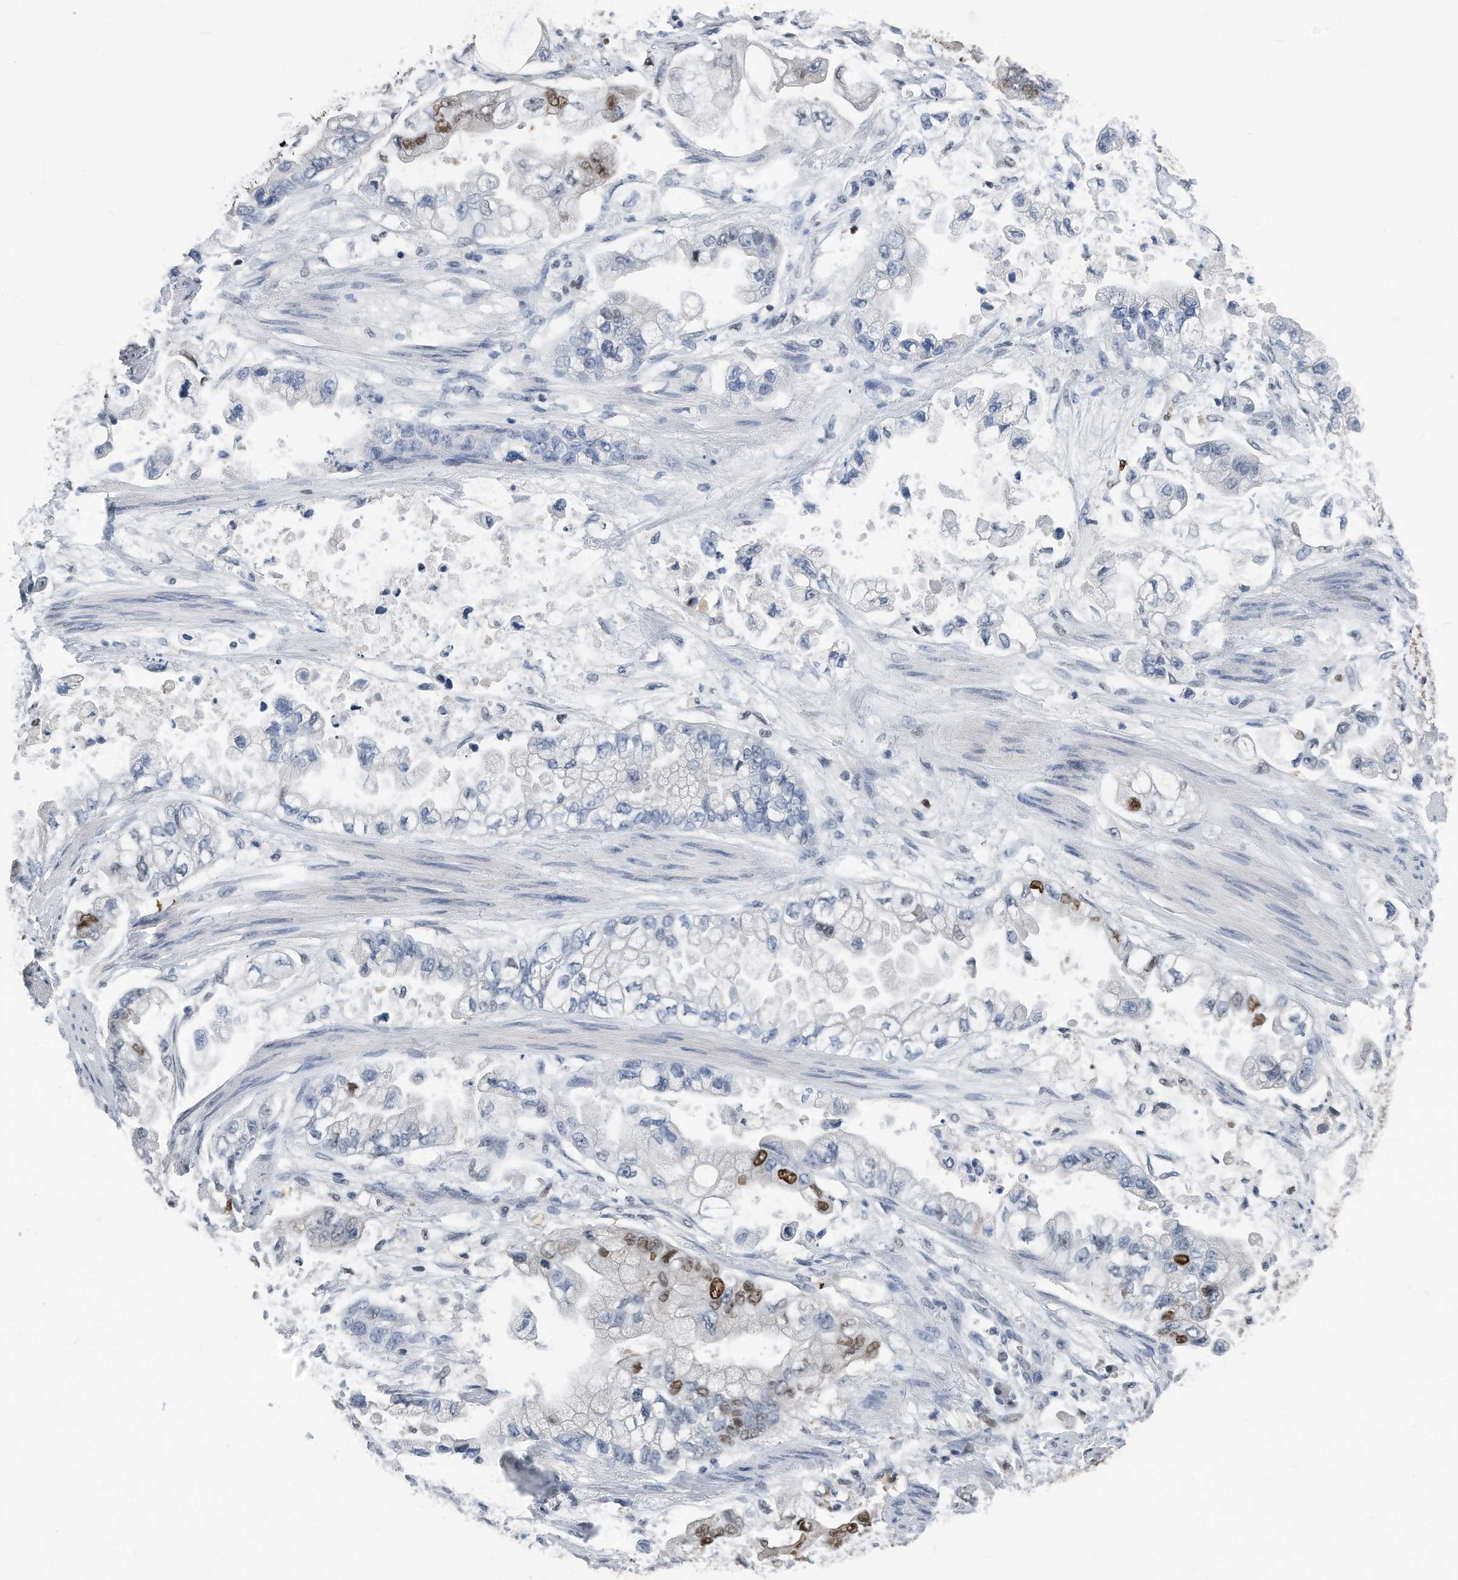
{"staining": {"intensity": "moderate", "quantity": "<25%", "location": "nuclear"}, "tissue": "stomach cancer", "cell_type": "Tumor cells", "image_type": "cancer", "snomed": [{"axis": "morphology", "description": "Adenocarcinoma, NOS"}, {"axis": "topography", "description": "Stomach"}], "caption": "Stomach cancer stained with immunohistochemistry shows moderate nuclear staining in approximately <25% of tumor cells. (brown staining indicates protein expression, while blue staining denotes nuclei).", "gene": "PCNA", "patient": {"sex": "male", "age": 62}}